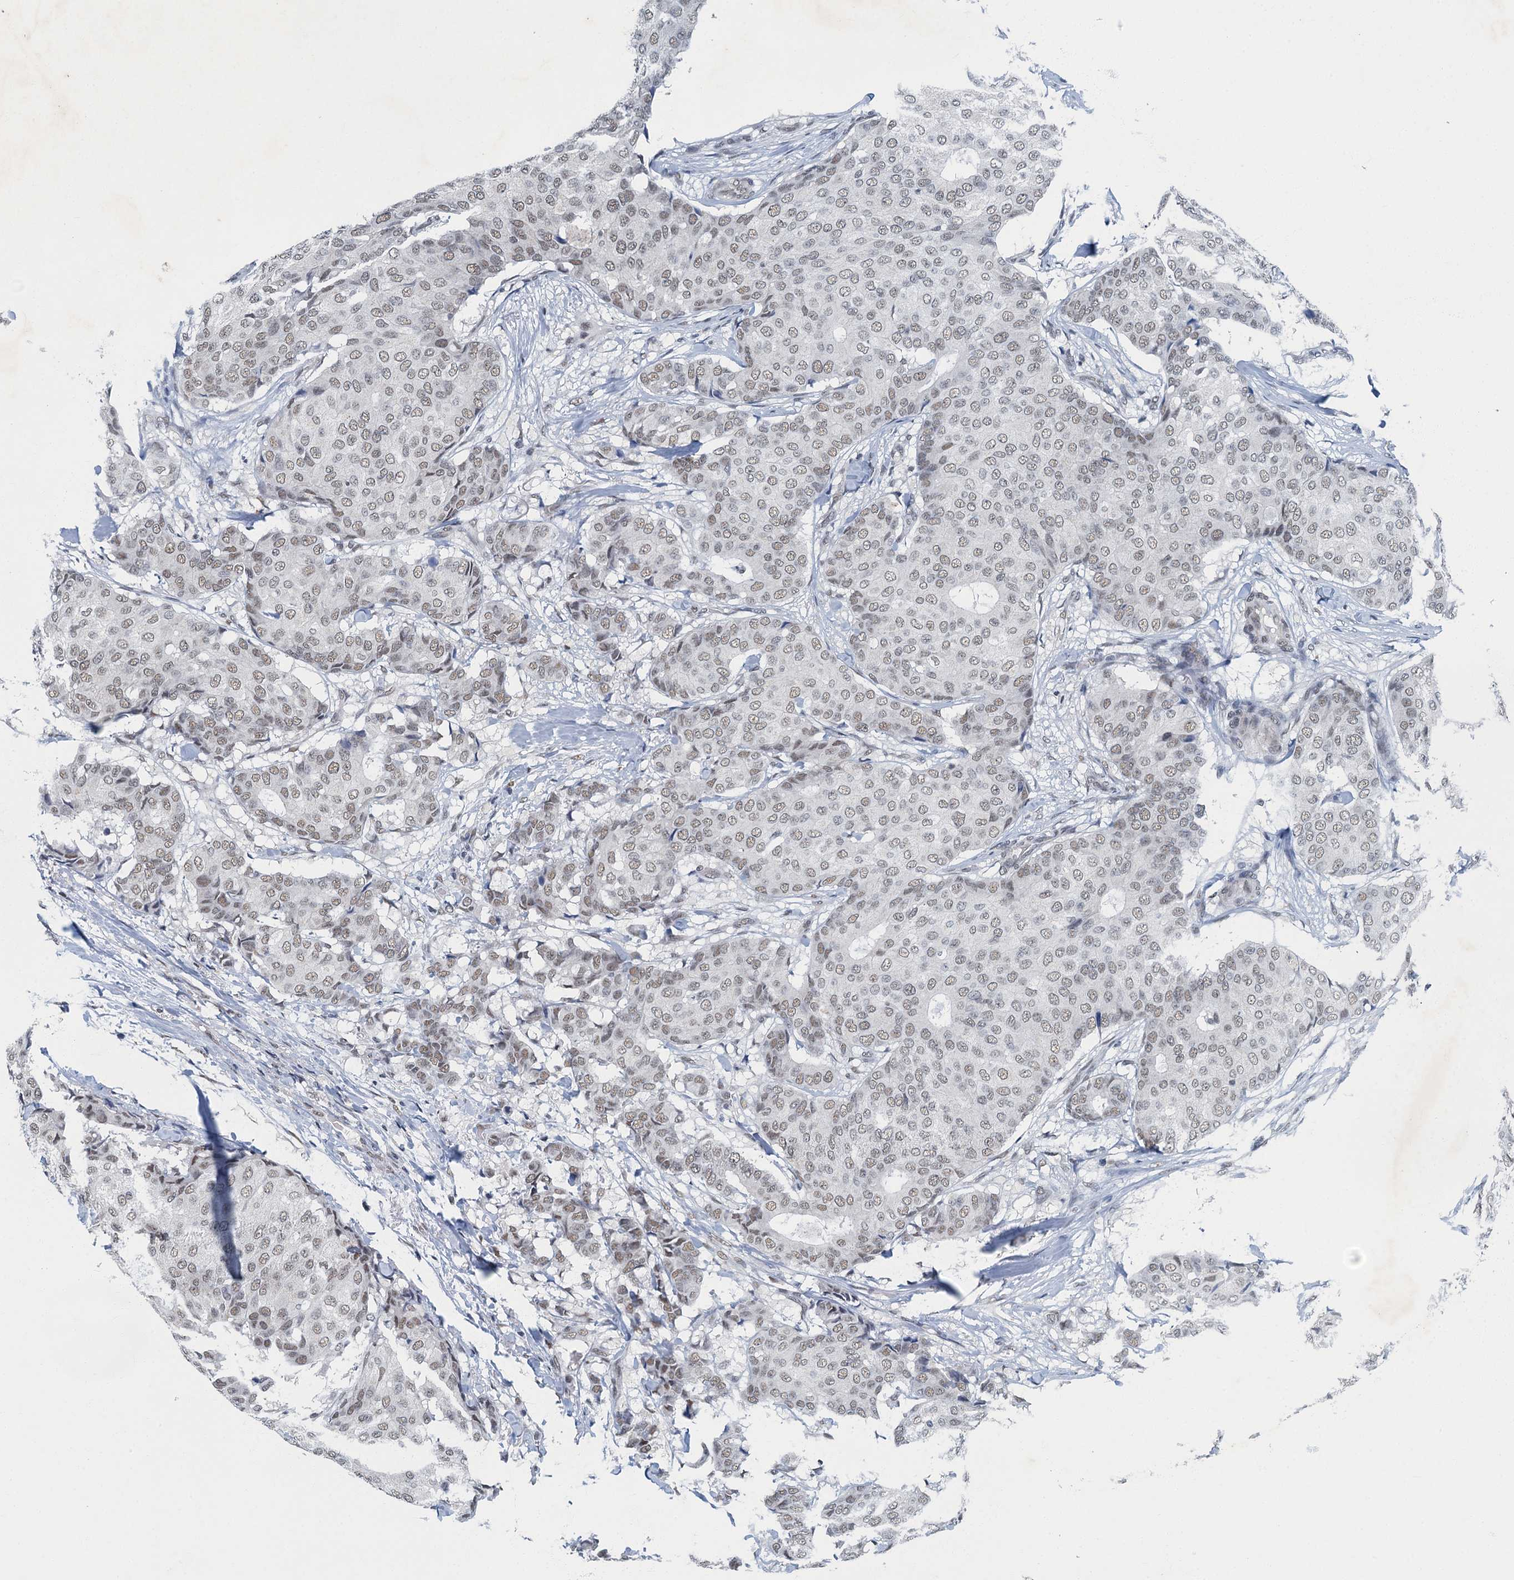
{"staining": {"intensity": "weak", "quantity": ">75%", "location": "nuclear"}, "tissue": "breast cancer", "cell_type": "Tumor cells", "image_type": "cancer", "snomed": [{"axis": "morphology", "description": "Duct carcinoma"}, {"axis": "topography", "description": "Breast"}], "caption": "Breast cancer stained with DAB immunohistochemistry (IHC) reveals low levels of weak nuclear staining in approximately >75% of tumor cells.", "gene": "GADL1", "patient": {"sex": "female", "age": 75}}